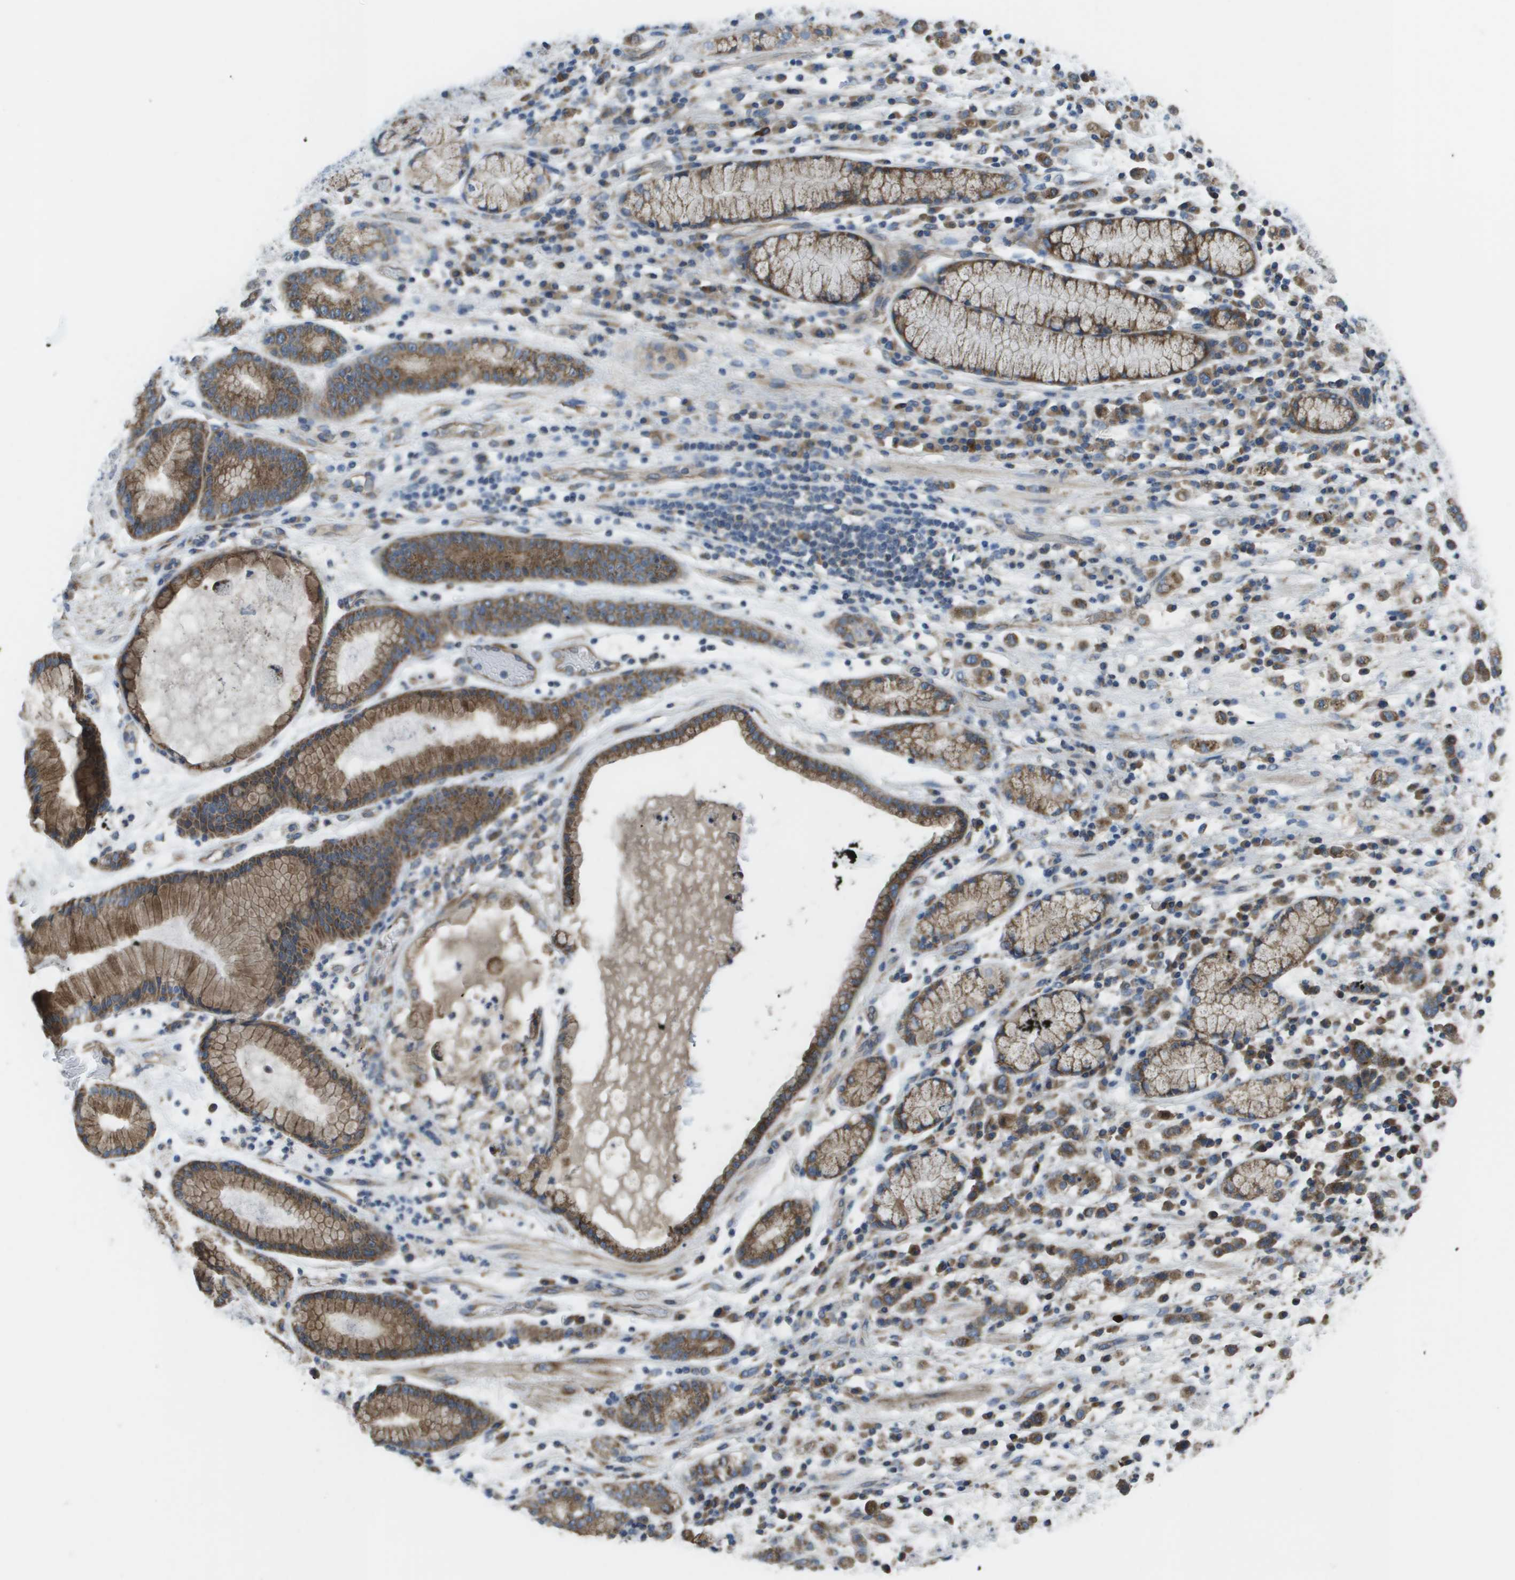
{"staining": {"intensity": "moderate", "quantity": ">75%", "location": "cytoplasmic/membranous"}, "tissue": "stomach cancer", "cell_type": "Tumor cells", "image_type": "cancer", "snomed": [{"axis": "morphology", "description": "Adenocarcinoma, NOS"}, {"axis": "topography", "description": "Stomach, lower"}], "caption": "DAB immunohistochemical staining of stomach cancer demonstrates moderate cytoplasmic/membranous protein staining in about >75% of tumor cells. (DAB (3,3'-diaminobenzidine) IHC, brown staining for protein, blue staining for nuclei).", "gene": "CLCN2", "patient": {"sex": "male", "age": 88}}